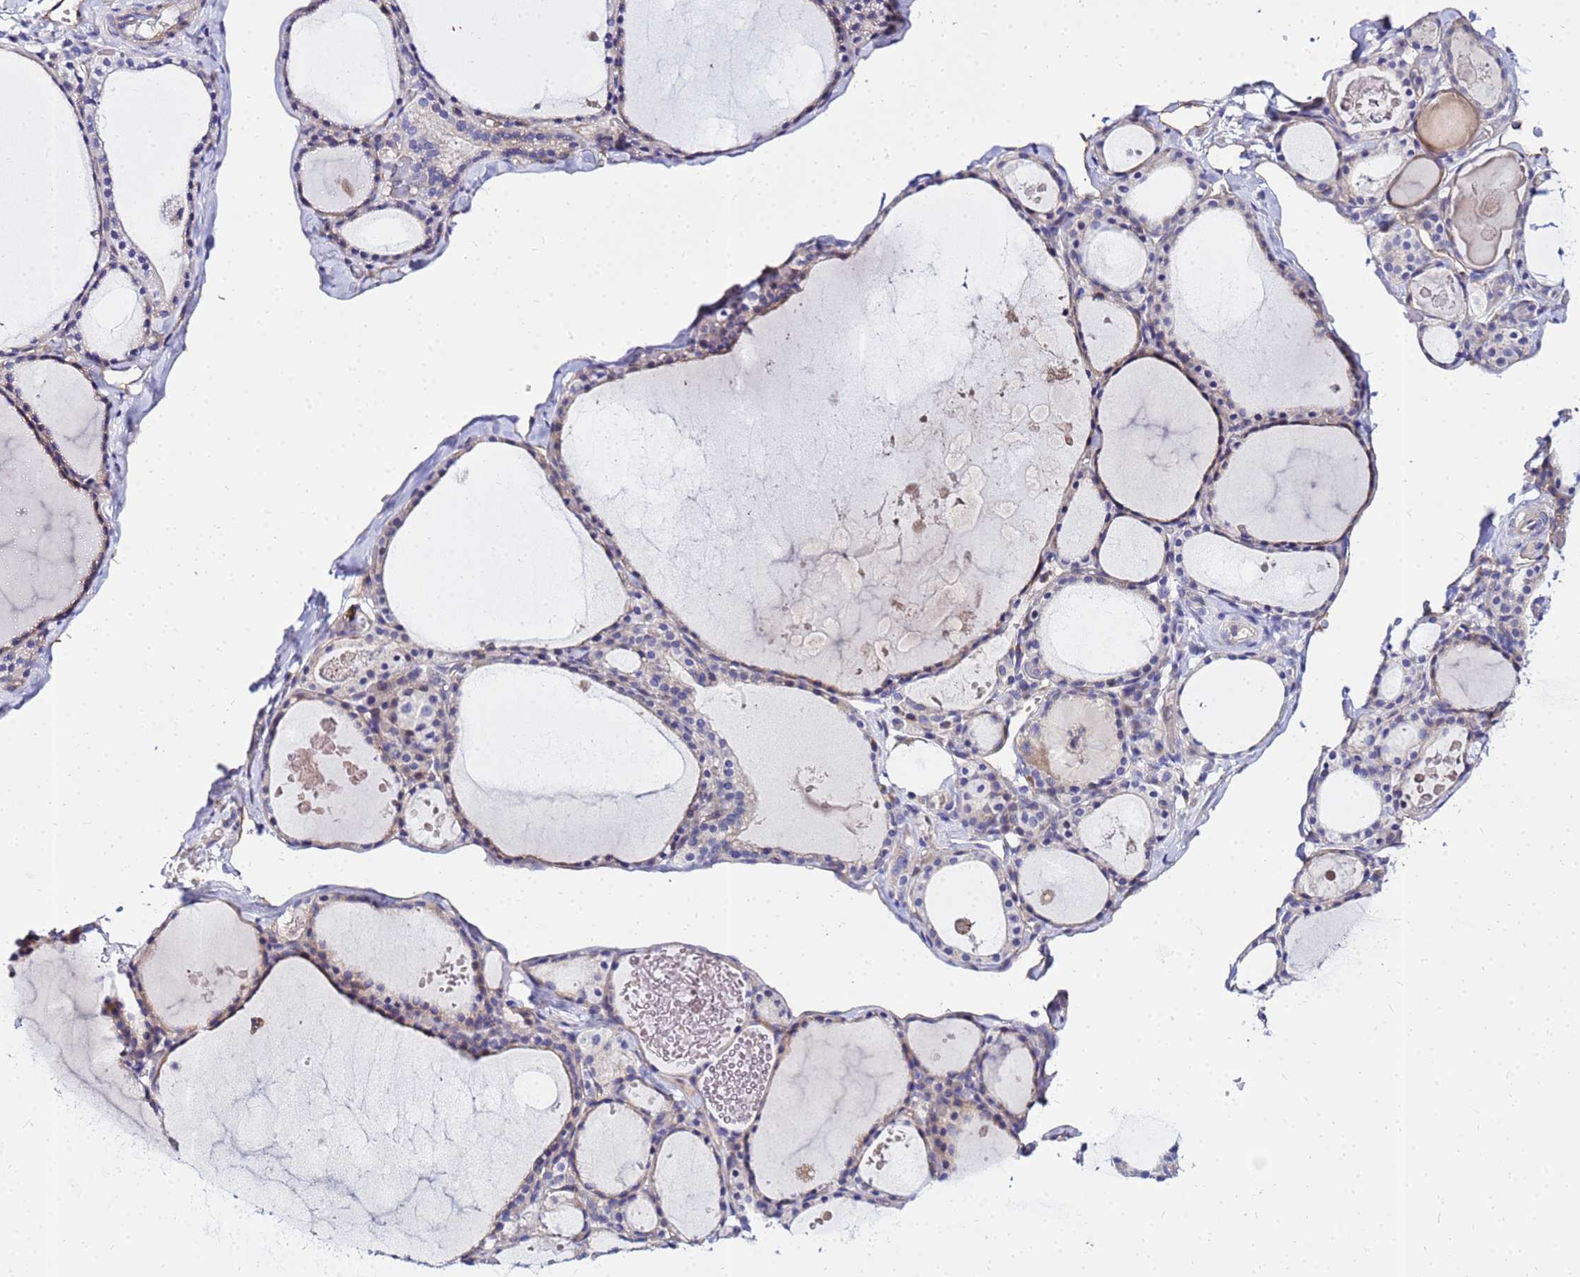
{"staining": {"intensity": "negative", "quantity": "none", "location": "none"}, "tissue": "thyroid gland", "cell_type": "Glandular cells", "image_type": "normal", "snomed": [{"axis": "morphology", "description": "Normal tissue, NOS"}, {"axis": "topography", "description": "Thyroid gland"}], "caption": "This photomicrograph is of normal thyroid gland stained with IHC to label a protein in brown with the nuclei are counter-stained blue. There is no staining in glandular cells. (DAB immunohistochemistry visualized using brightfield microscopy, high magnification).", "gene": "HERC5", "patient": {"sex": "male", "age": 56}}